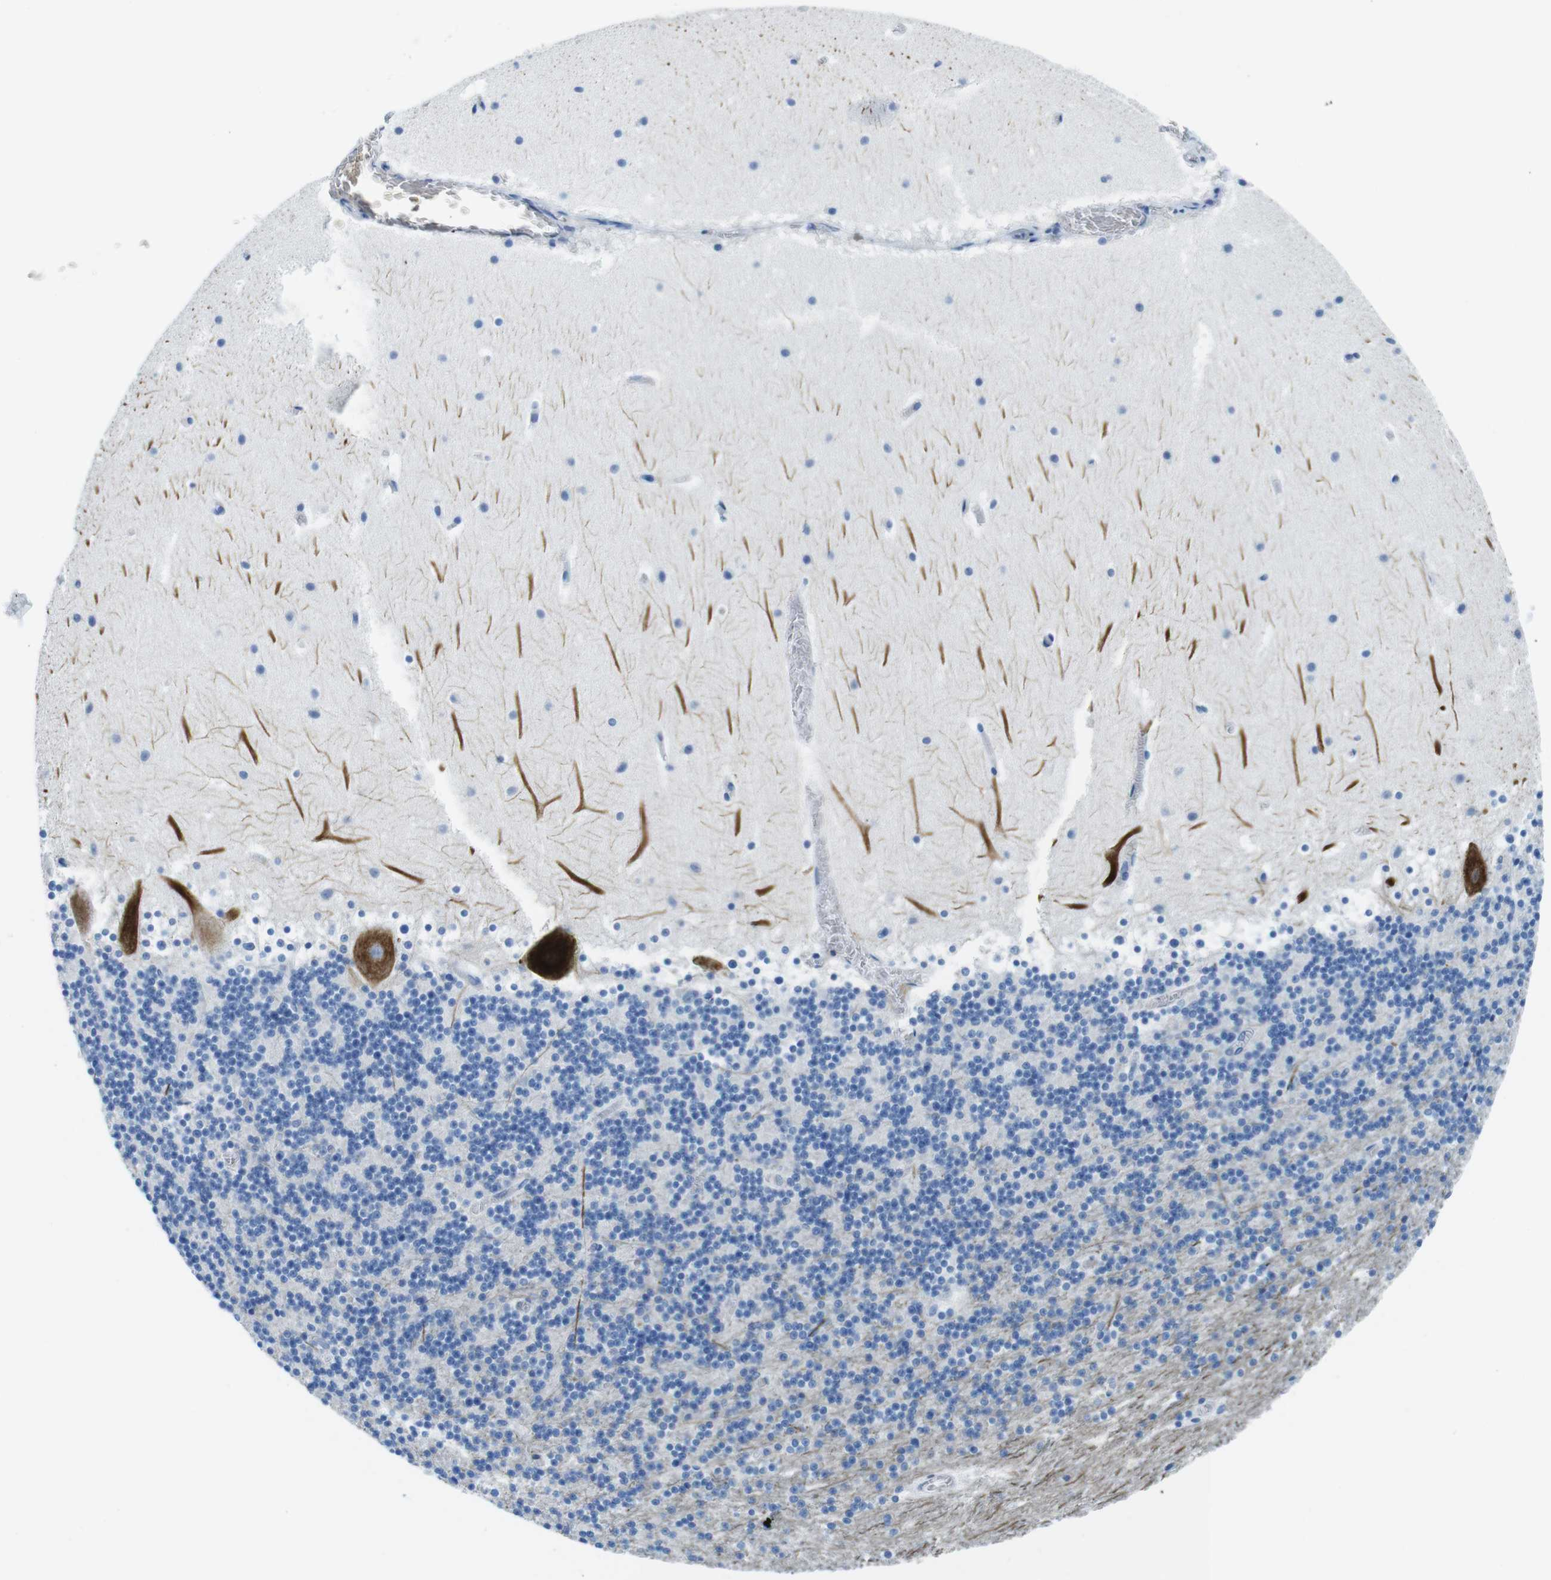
{"staining": {"intensity": "negative", "quantity": "none", "location": "none"}, "tissue": "cerebellum", "cell_type": "Cells in granular layer", "image_type": "normal", "snomed": [{"axis": "morphology", "description": "Normal tissue, NOS"}, {"axis": "topography", "description": "Cerebellum"}], "caption": "Cerebellum stained for a protein using immunohistochemistry (IHC) demonstrates no expression cells in granular layer.", "gene": "TFAP2C", "patient": {"sex": "male", "age": 45}}